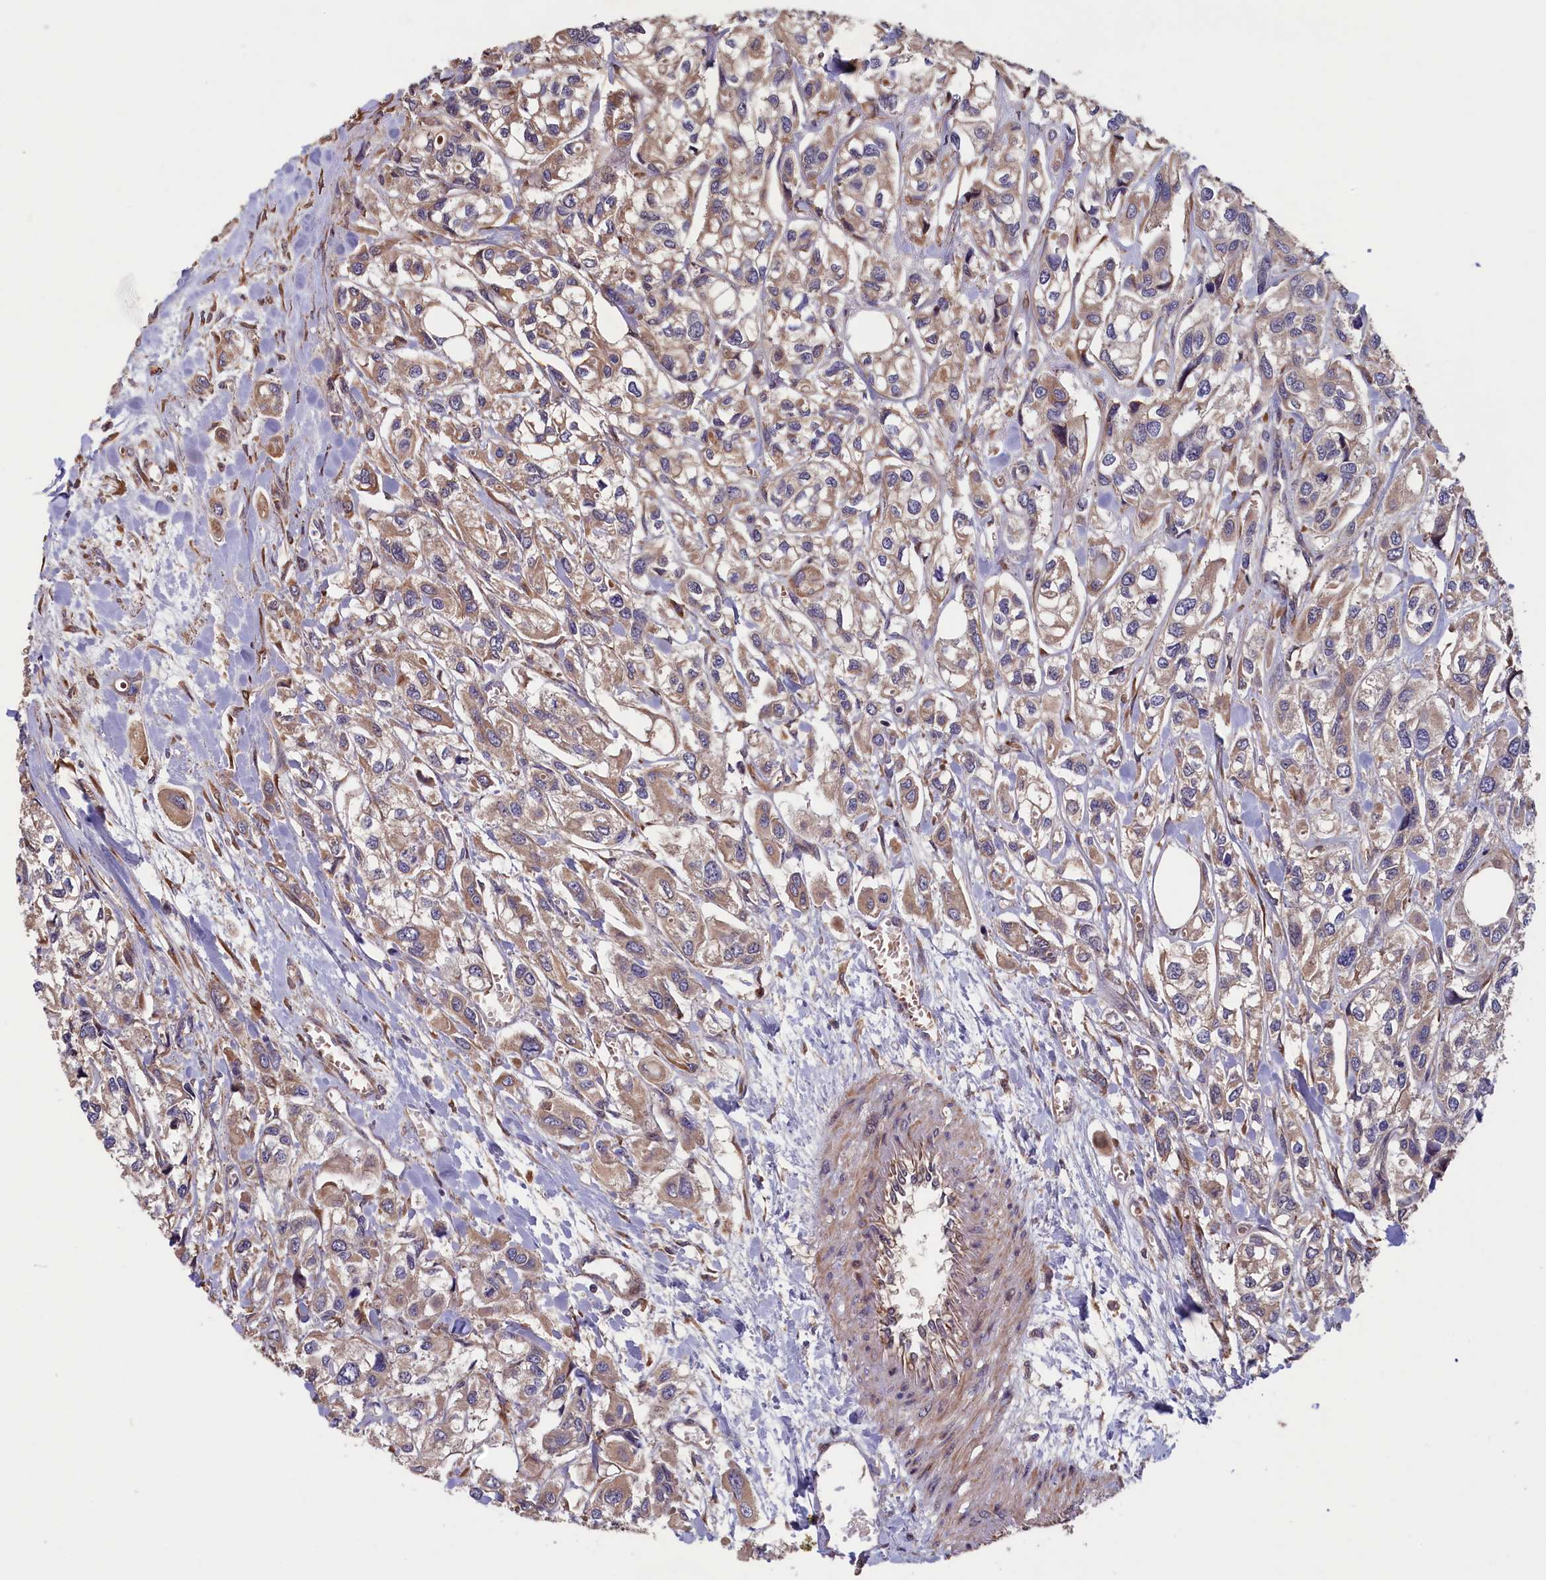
{"staining": {"intensity": "weak", "quantity": ">75%", "location": "cytoplasmic/membranous"}, "tissue": "urothelial cancer", "cell_type": "Tumor cells", "image_type": "cancer", "snomed": [{"axis": "morphology", "description": "Urothelial carcinoma, High grade"}, {"axis": "topography", "description": "Urinary bladder"}], "caption": "An image of urothelial carcinoma (high-grade) stained for a protein shows weak cytoplasmic/membranous brown staining in tumor cells. (IHC, brightfield microscopy, high magnification).", "gene": "GREB1L", "patient": {"sex": "male", "age": 67}}